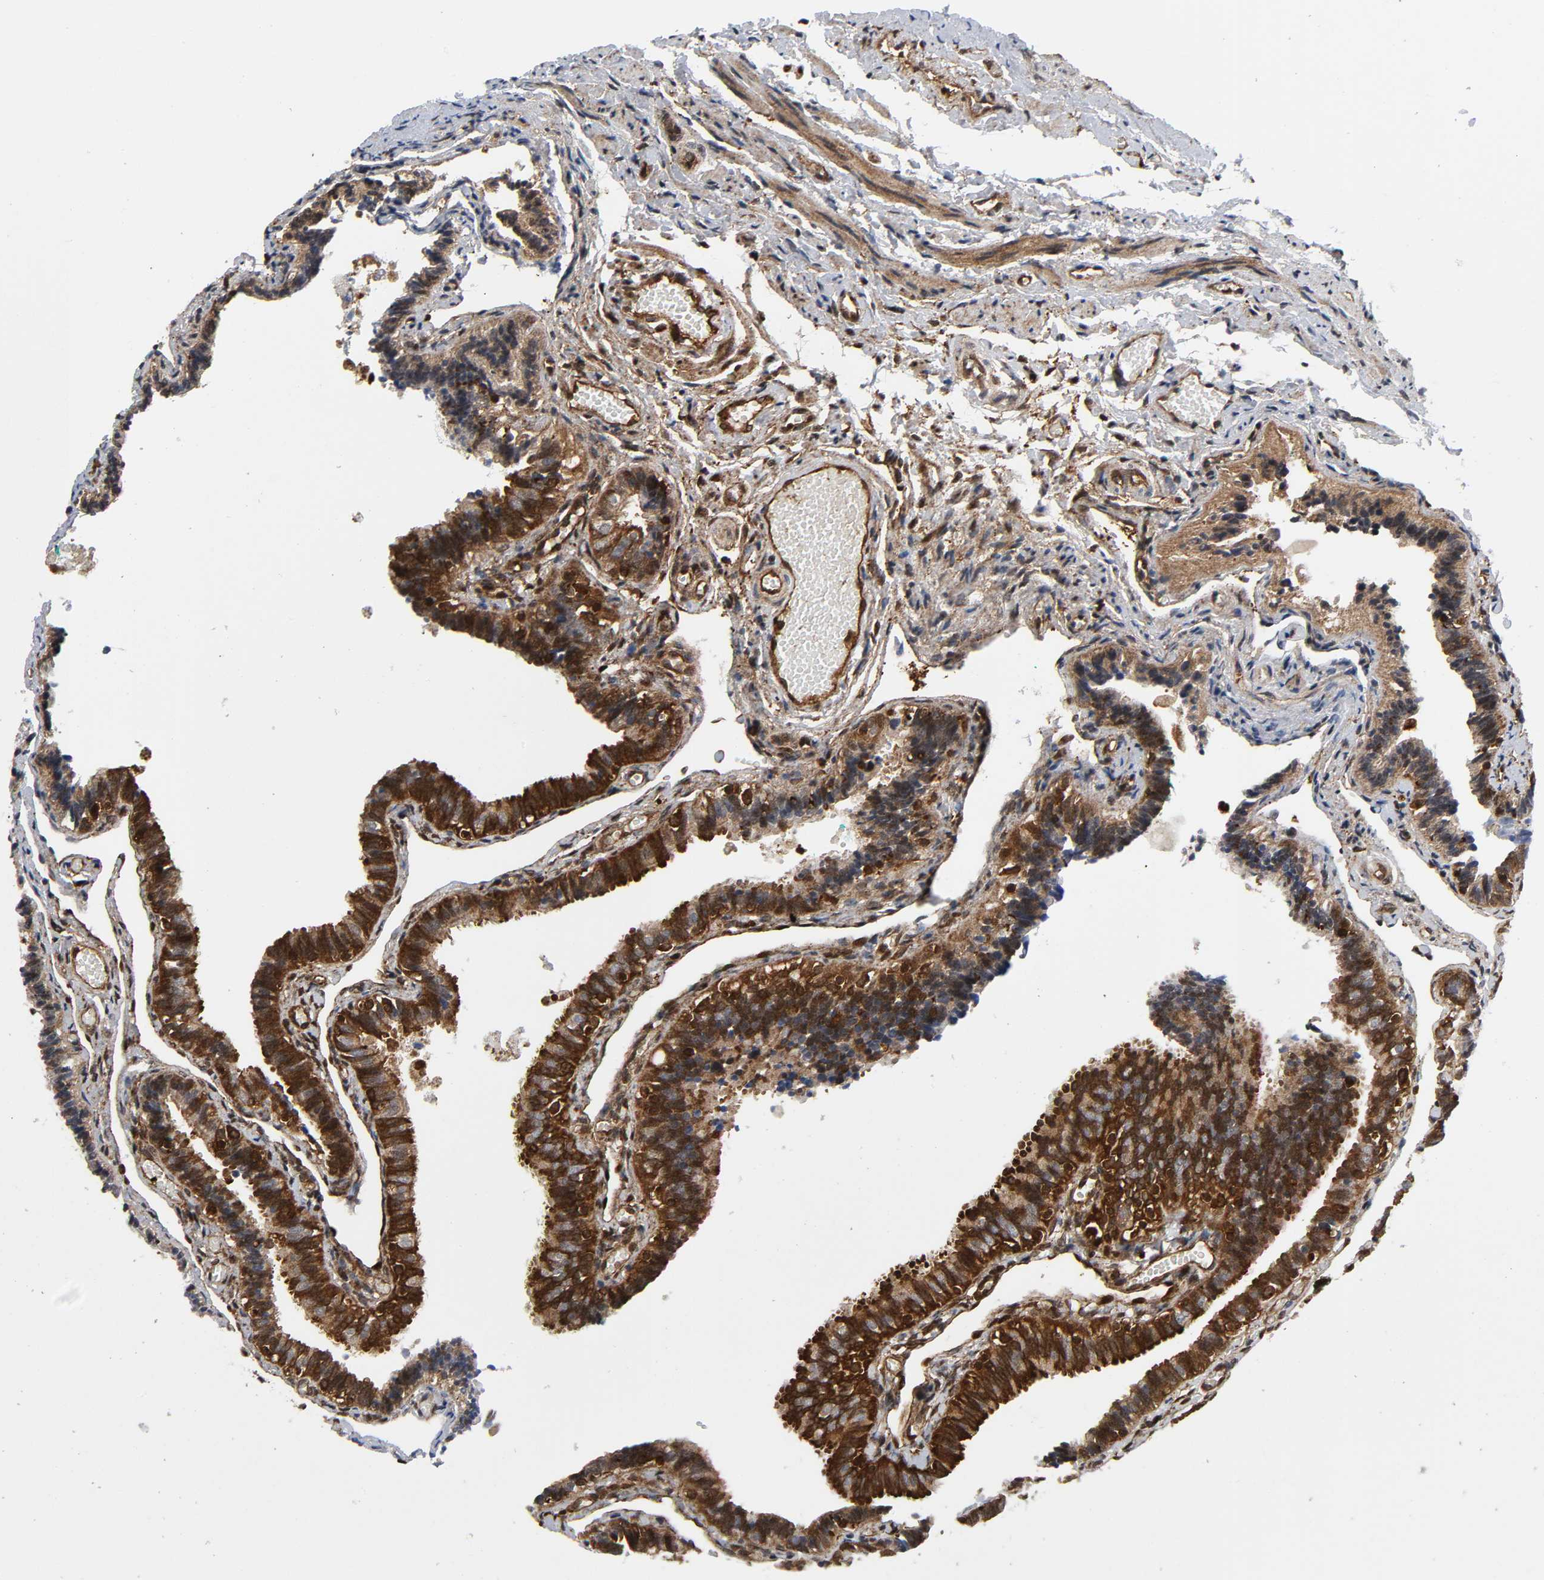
{"staining": {"intensity": "strong", "quantity": "25%-75%", "location": "cytoplasmic/membranous"}, "tissue": "fallopian tube", "cell_type": "Glandular cells", "image_type": "normal", "snomed": [{"axis": "morphology", "description": "Normal tissue, NOS"}, {"axis": "topography", "description": "Fallopian tube"}], "caption": "Protein expression analysis of benign fallopian tube exhibits strong cytoplasmic/membranous staining in about 25%-75% of glandular cells.", "gene": "MAPK1", "patient": {"sex": "female", "age": 46}}